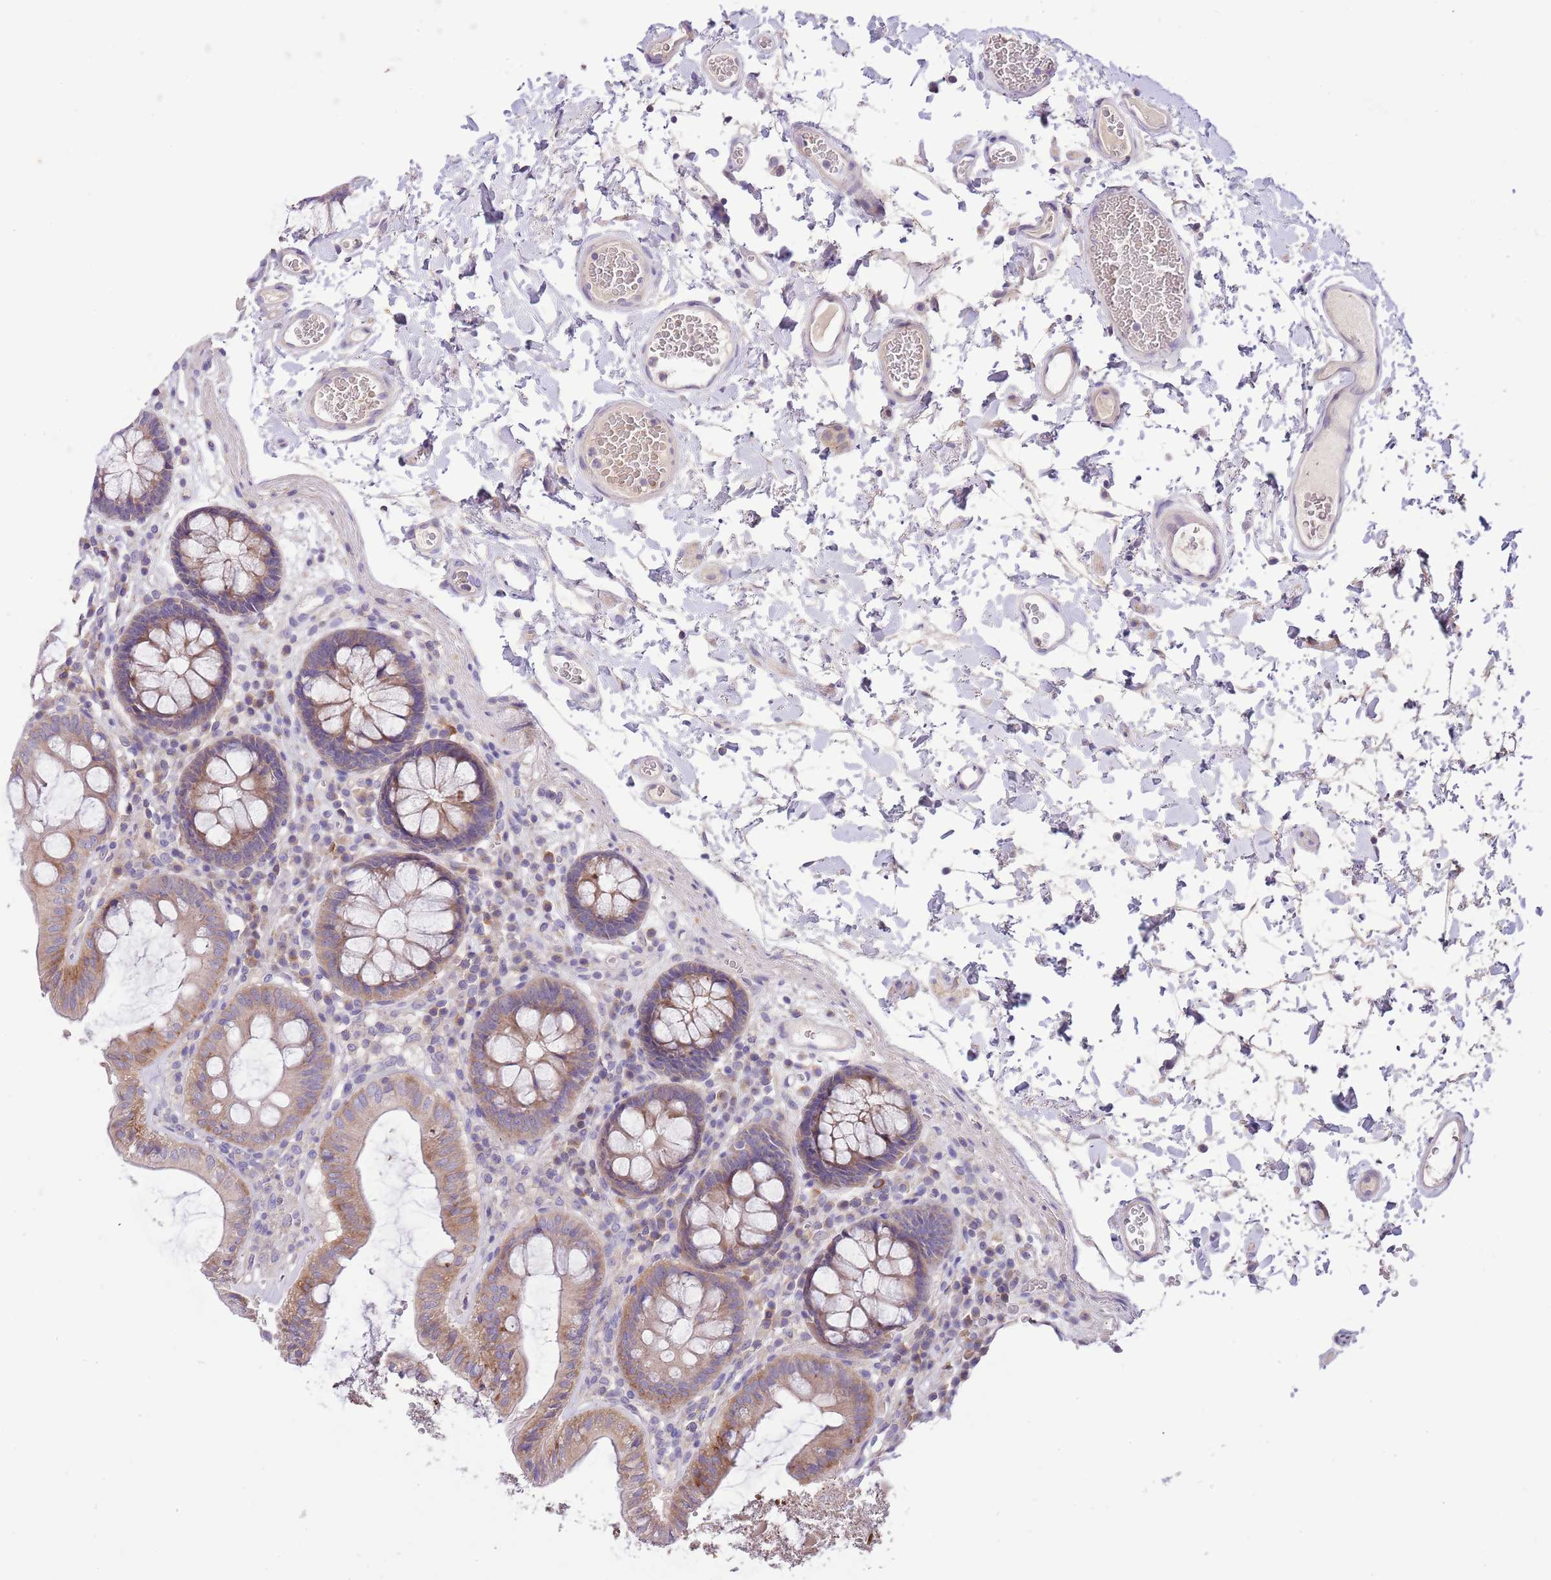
{"staining": {"intensity": "weak", "quantity": "25%-75%", "location": "cytoplasmic/membranous"}, "tissue": "colon", "cell_type": "Endothelial cells", "image_type": "normal", "snomed": [{"axis": "morphology", "description": "Normal tissue, NOS"}, {"axis": "topography", "description": "Colon"}], "caption": "This micrograph reveals immunohistochemistry (IHC) staining of benign human colon, with low weak cytoplasmic/membranous expression in approximately 25%-75% of endothelial cells.", "gene": "ZNF658", "patient": {"sex": "male", "age": 84}}